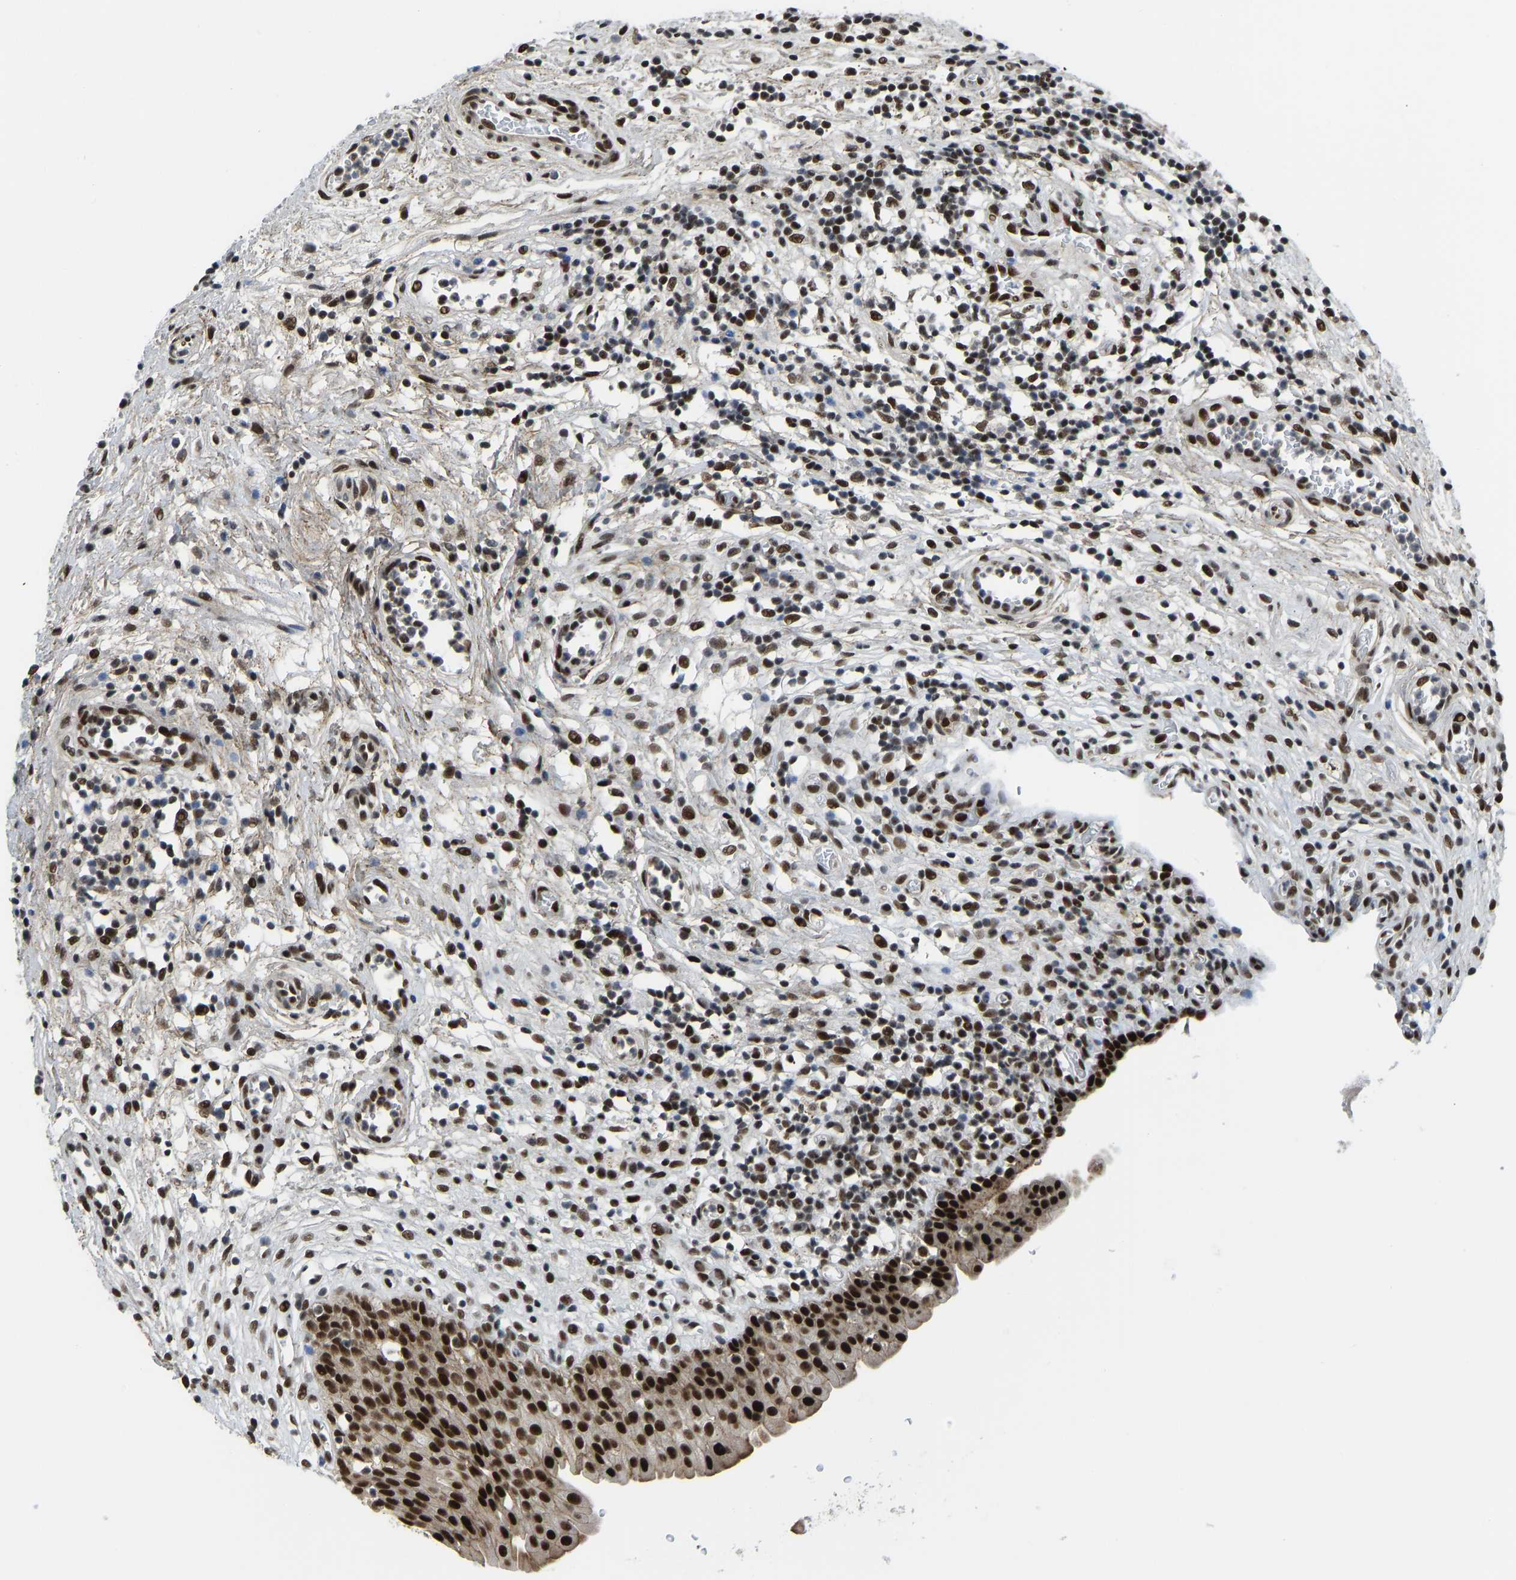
{"staining": {"intensity": "strong", "quantity": ">75%", "location": "cytoplasmic/membranous,nuclear"}, "tissue": "urinary bladder", "cell_type": "Urothelial cells", "image_type": "normal", "snomed": [{"axis": "morphology", "description": "Normal tissue, NOS"}, {"axis": "topography", "description": "Urinary bladder"}], "caption": "Brown immunohistochemical staining in normal human urinary bladder displays strong cytoplasmic/membranous,nuclear positivity in about >75% of urothelial cells.", "gene": "FOXK1", "patient": {"sex": "male", "age": 37}}